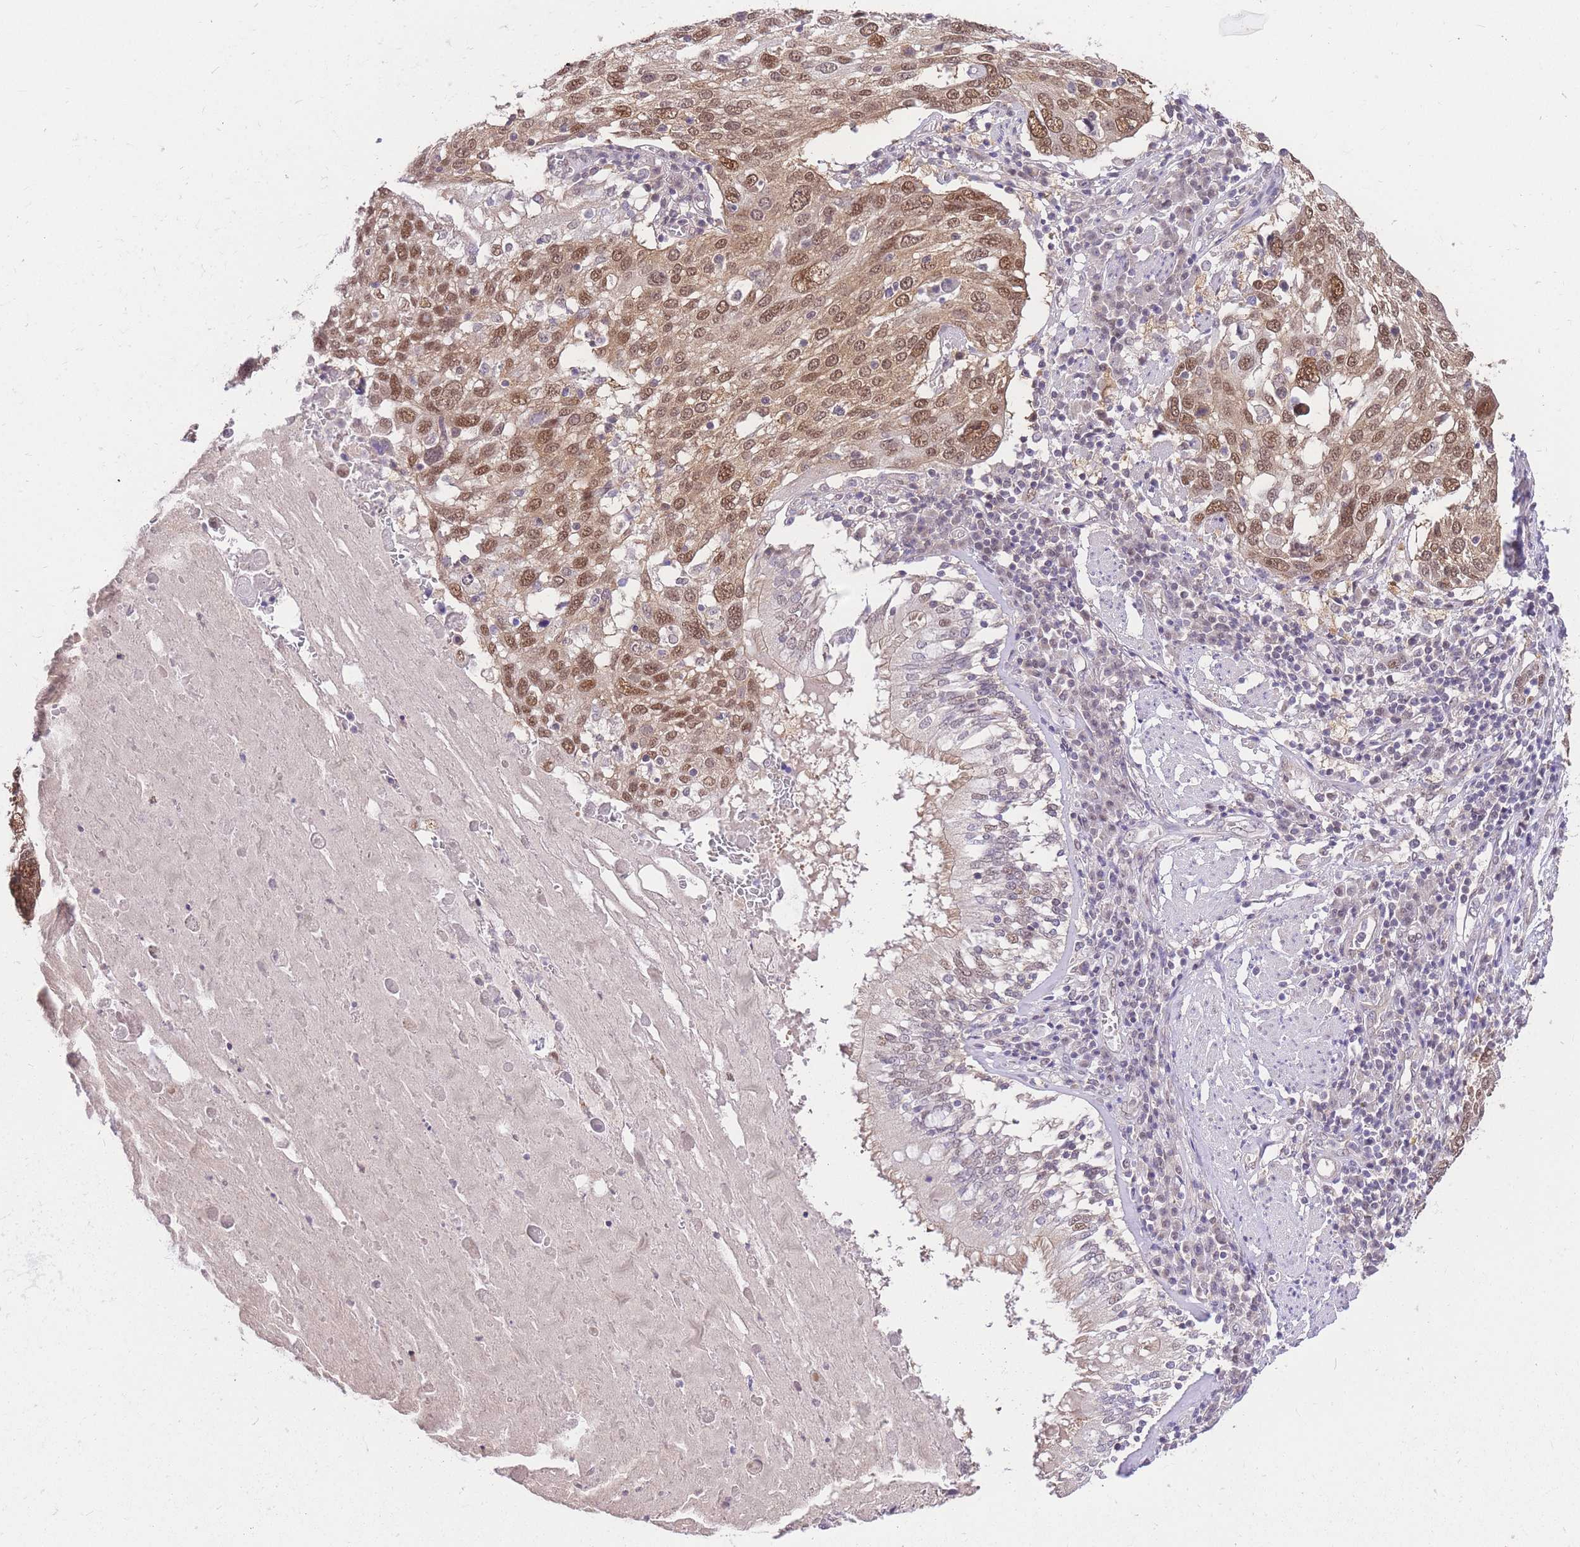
{"staining": {"intensity": "moderate", "quantity": ">75%", "location": "nuclear"}, "tissue": "lung cancer", "cell_type": "Tumor cells", "image_type": "cancer", "snomed": [{"axis": "morphology", "description": "Squamous cell carcinoma, NOS"}, {"axis": "topography", "description": "Lung"}], "caption": "Protein staining shows moderate nuclear staining in approximately >75% of tumor cells in lung cancer (squamous cell carcinoma). The staining was performed using DAB, with brown indicating positive protein expression. Nuclei are stained blue with hematoxylin.", "gene": "UBXN7", "patient": {"sex": "male", "age": 65}}